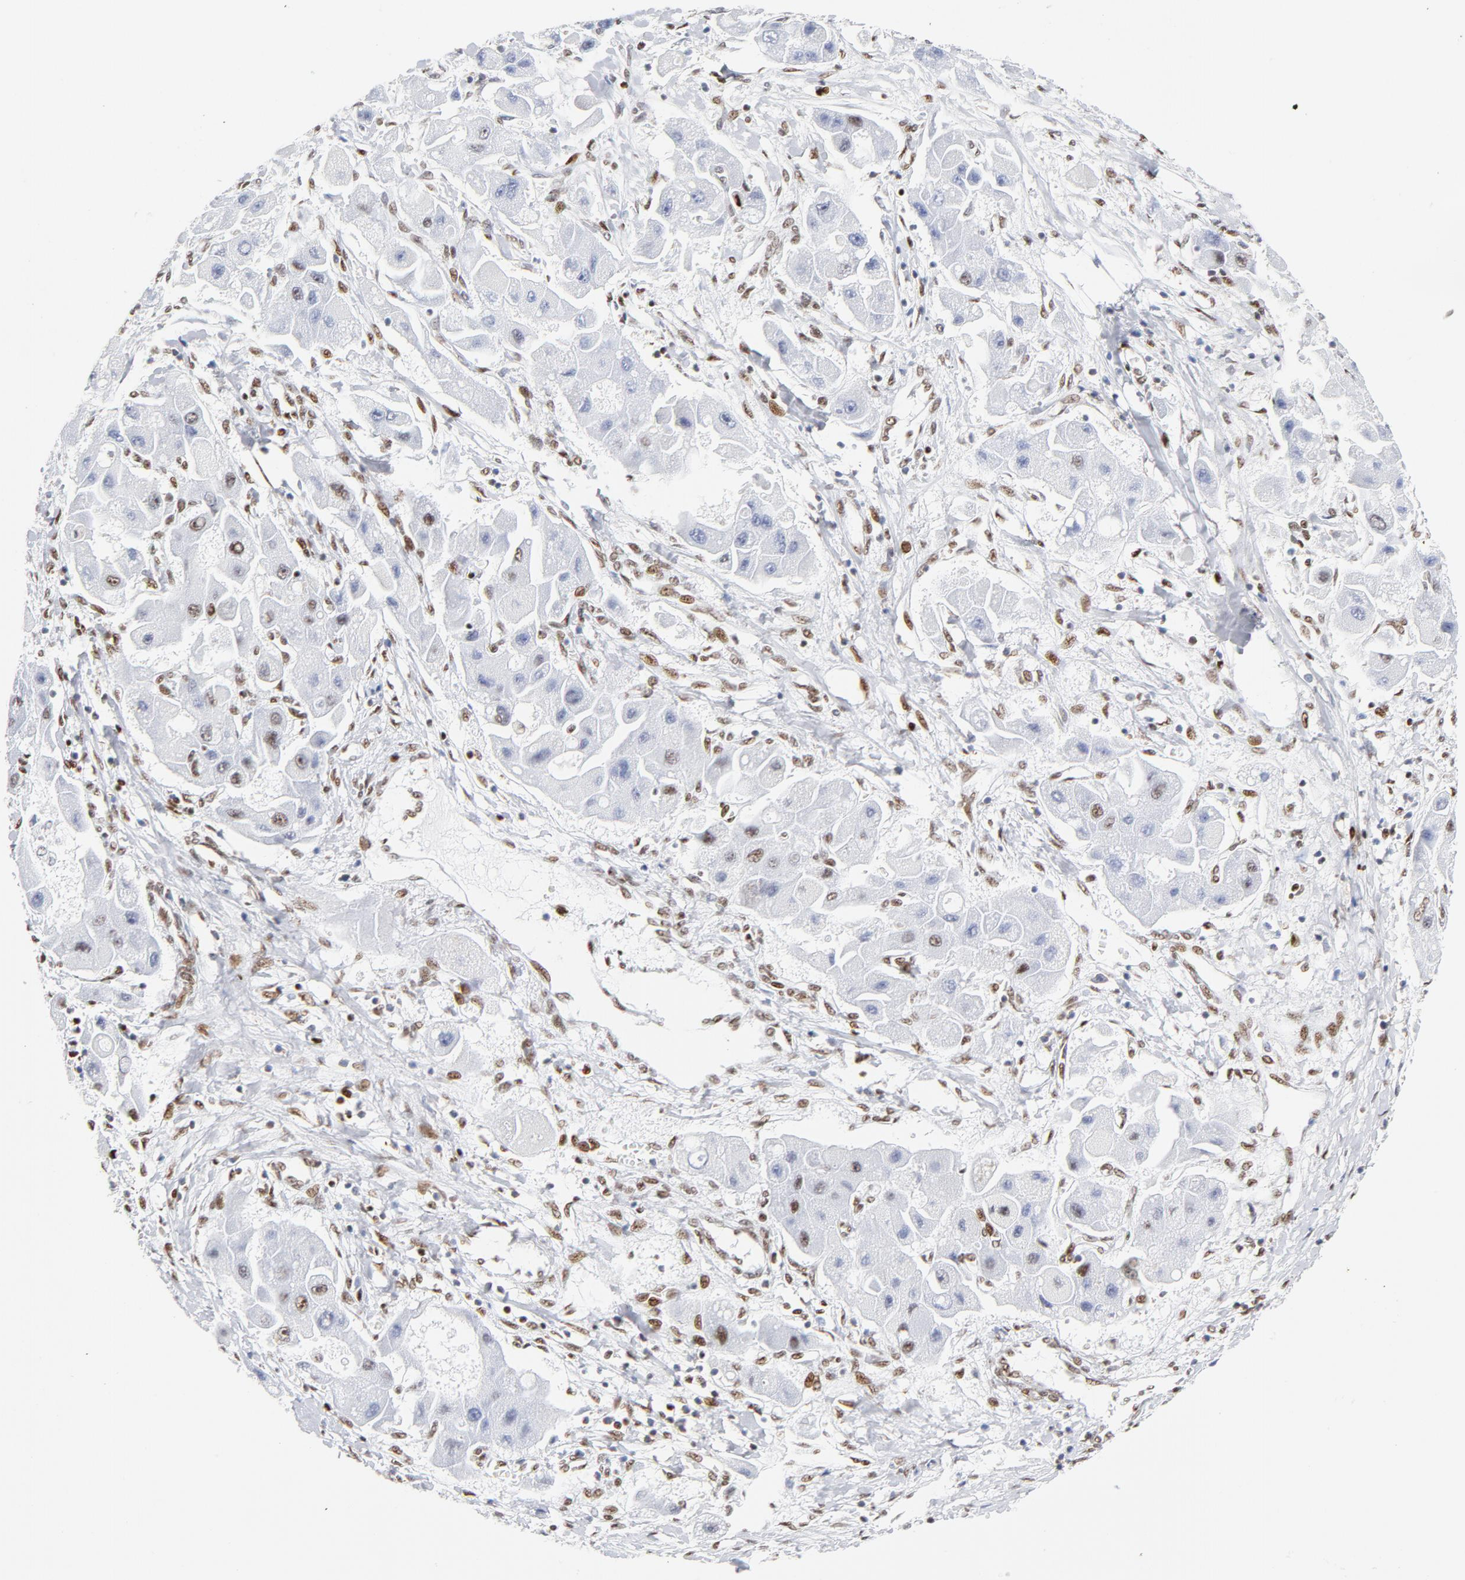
{"staining": {"intensity": "moderate", "quantity": "<25%", "location": "nuclear"}, "tissue": "liver cancer", "cell_type": "Tumor cells", "image_type": "cancer", "snomed": [{"axis": "morphology", "description": "Carcinoma, Hepatocellular, NOS"}, {"axis": "topography", "description": "Liver"}], "caption": "Liver cancer (hepatocellular carcinoma) stained with a brown dye displays moderate nuclear positive expression in approximately <25% of tumor cells.", "gene": "XRCC5", "patient": {"sex": "male", "age": 24}}